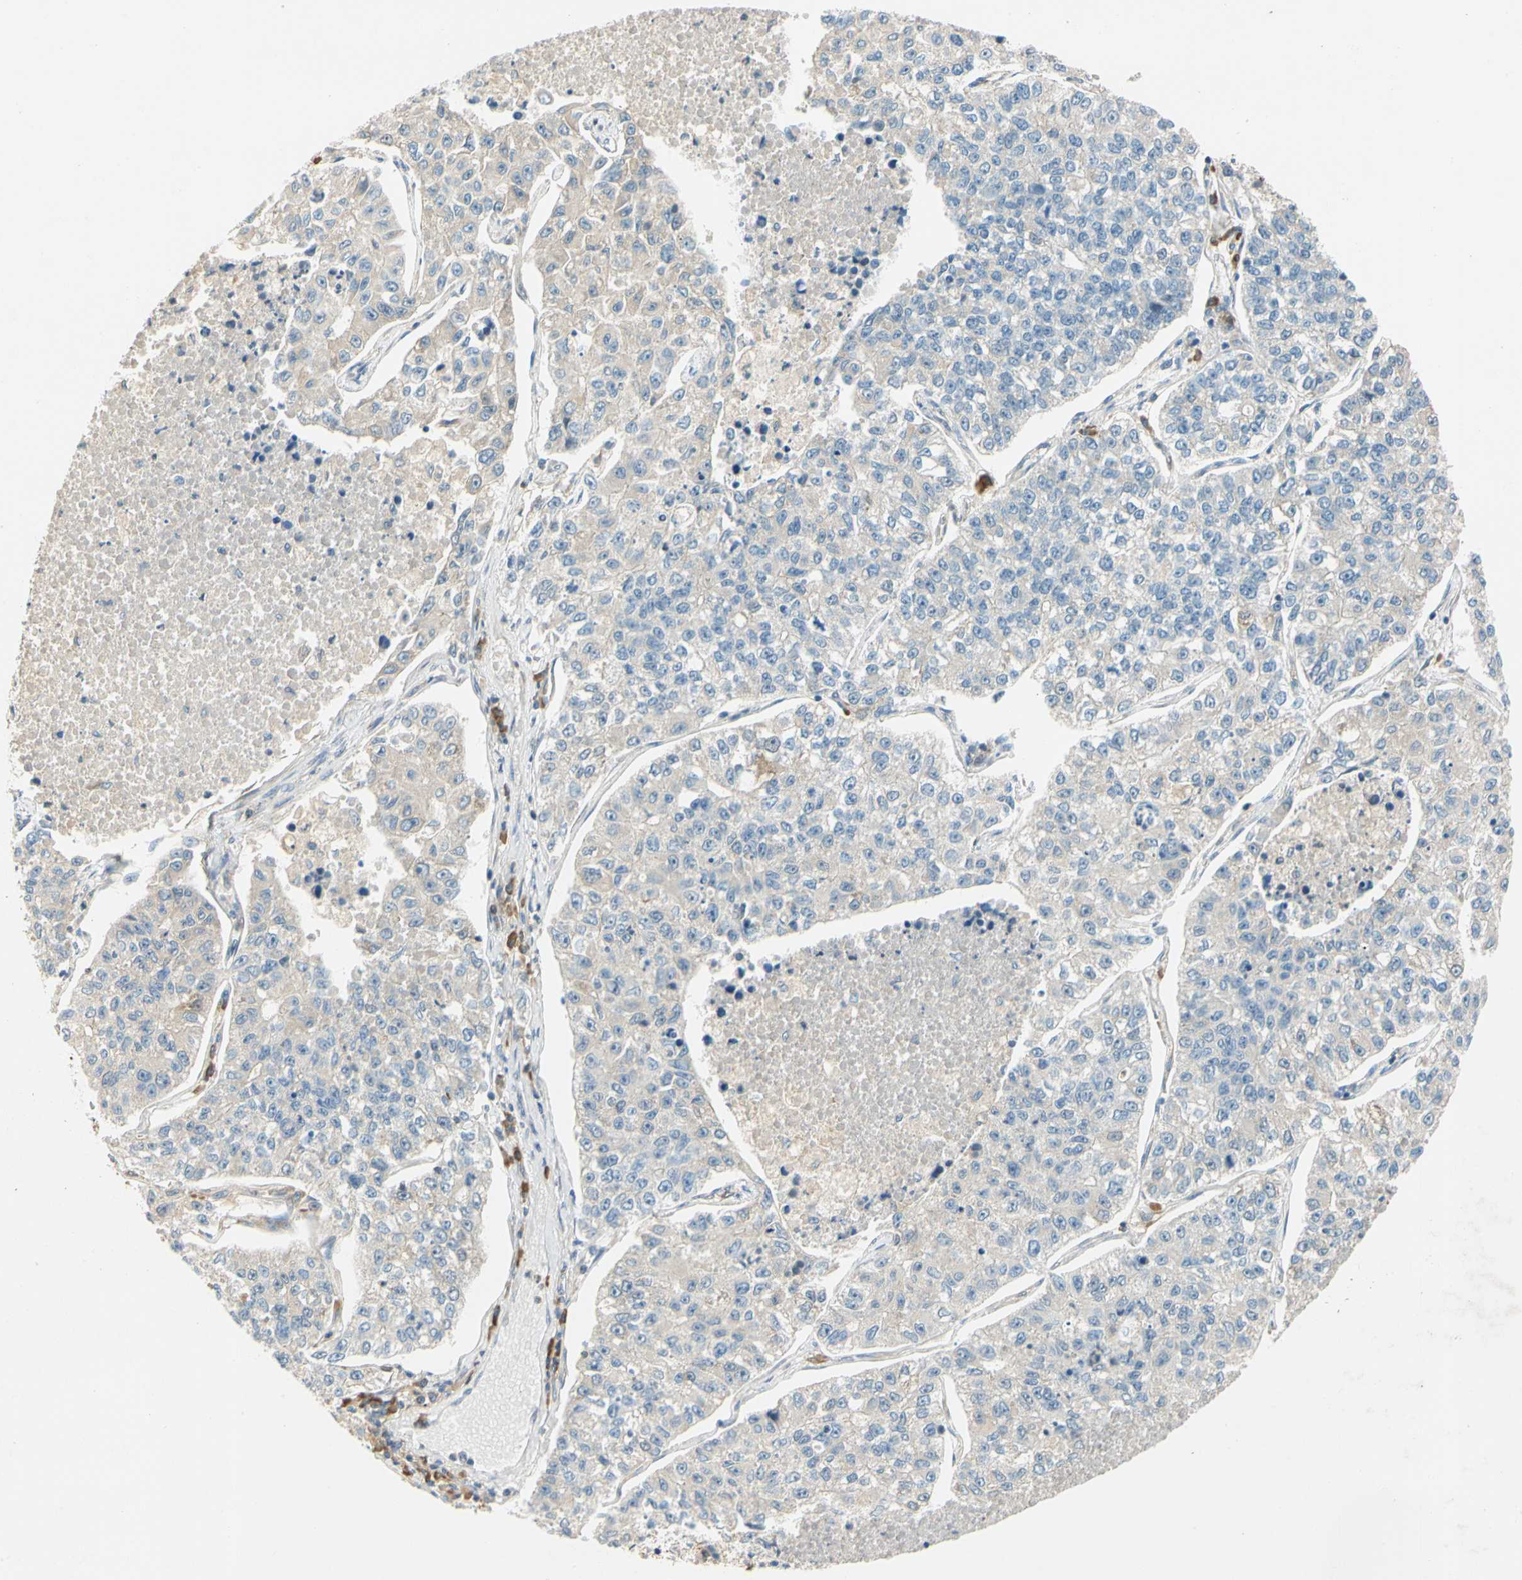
{"staining": {"intensity": "weak", "quantity": ">75%", "location": "cytoplasmic/membranous"}, "tissue": "lung cancer", "cell_type": "Tumor cells", "image_type": "cancer", "snomed": [{"axis": "morphology", "description": "Adenocarcinoma, NOS"}, {"axis": "topography", "description": "Lung"}], "caption": "Brown immunohistochemical staining in lung adenocarcinoma demonstrates weak cytoplasmic/membranous expression in about >75% of tumor cells.", "gene": "WIPI1", "patient": {"sex": "male", "age": 49}}